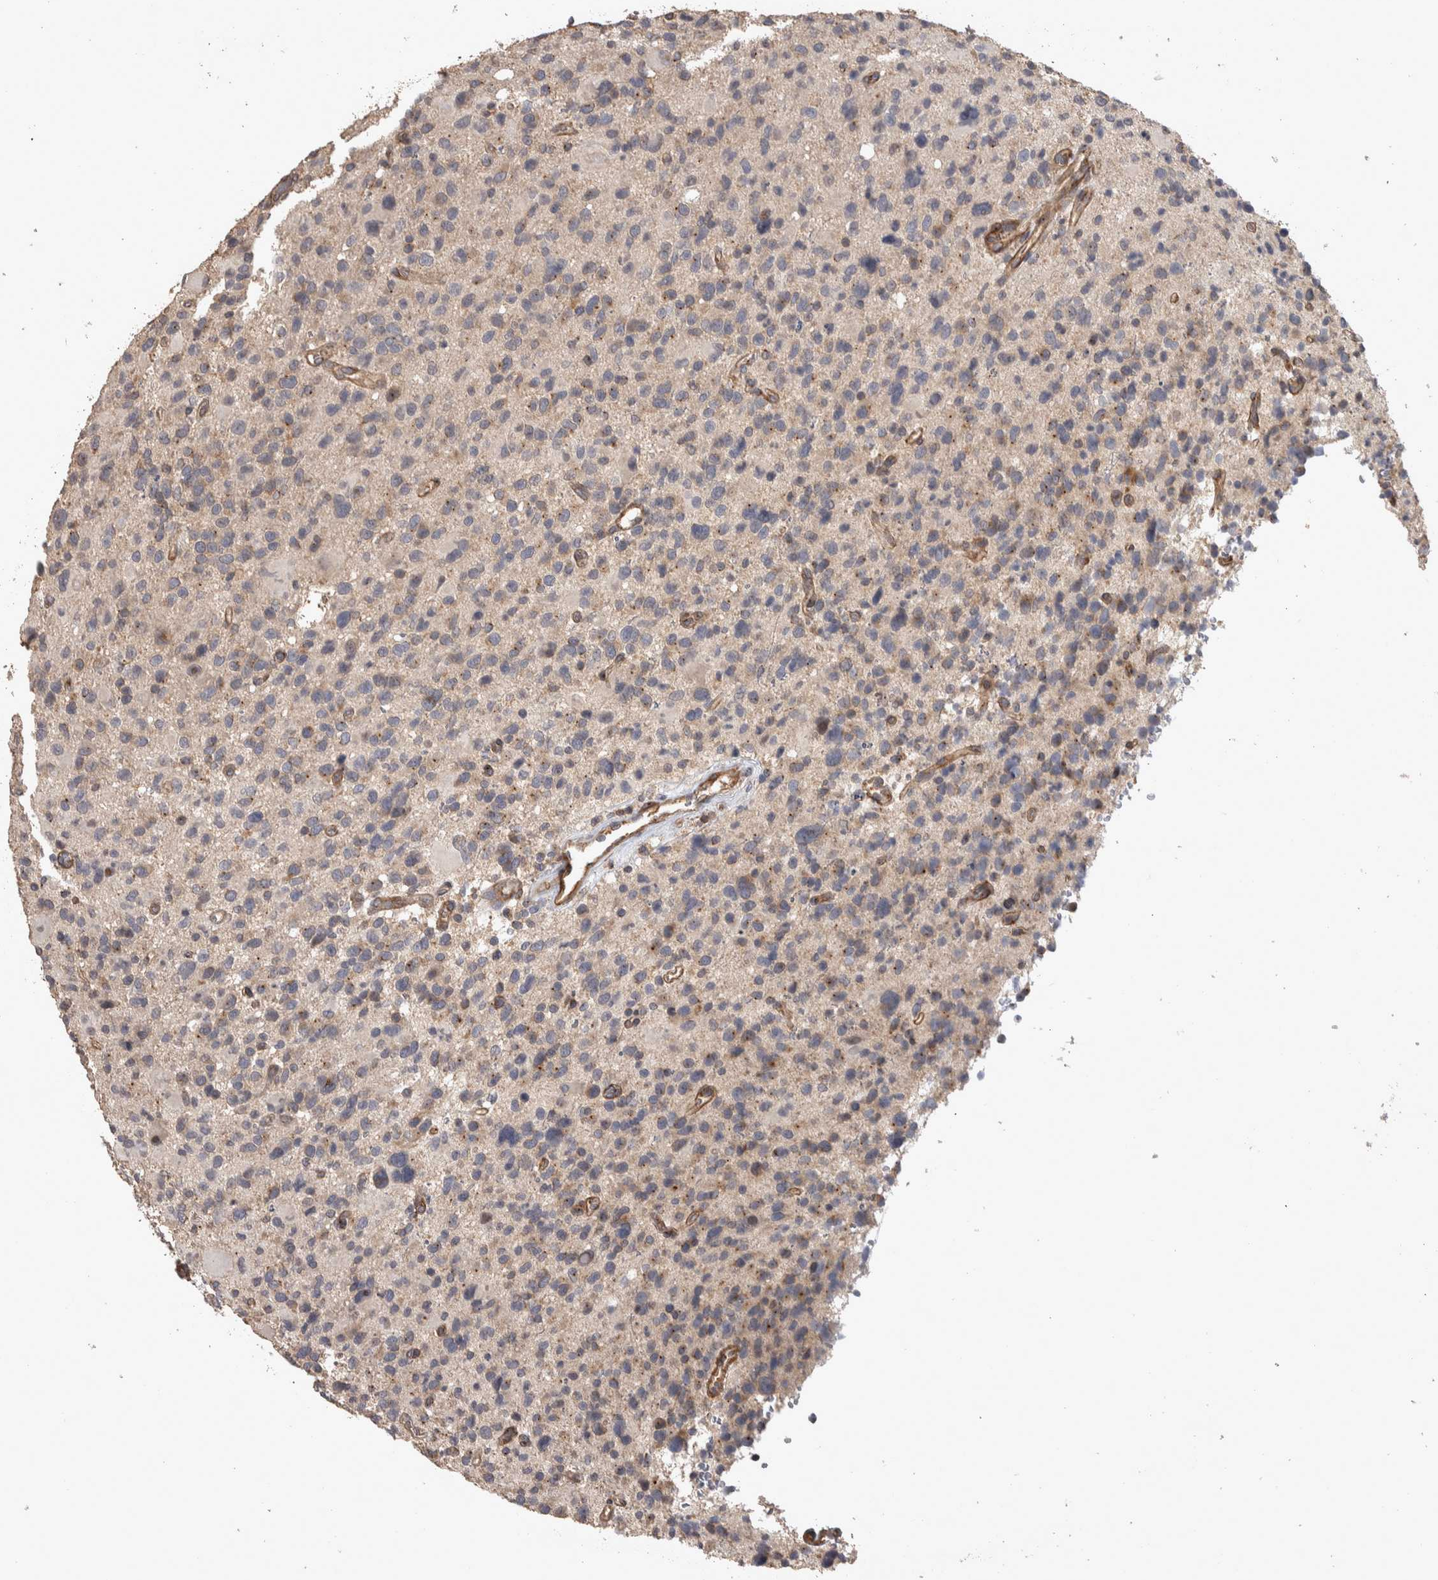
{"staining": {"intensity": "weak", "quantity": "<25%", "location": "cytoplasmic/membranous"}, "tissue": "glioma", "cell_type": "Tumor cells", "image_type": "cancer", "snomed": [{"axis": "morphology", "description": "Glioma, malignant, High grade"}, {"axis": "topography", "description": "Brain"}], "caption": "Human glioma stained for a protein using immunohistochemistry (IHC) displays no staining in tumor cells.", "gene": "IFRD1", "patient": {"sex": "male", "age": 48}}